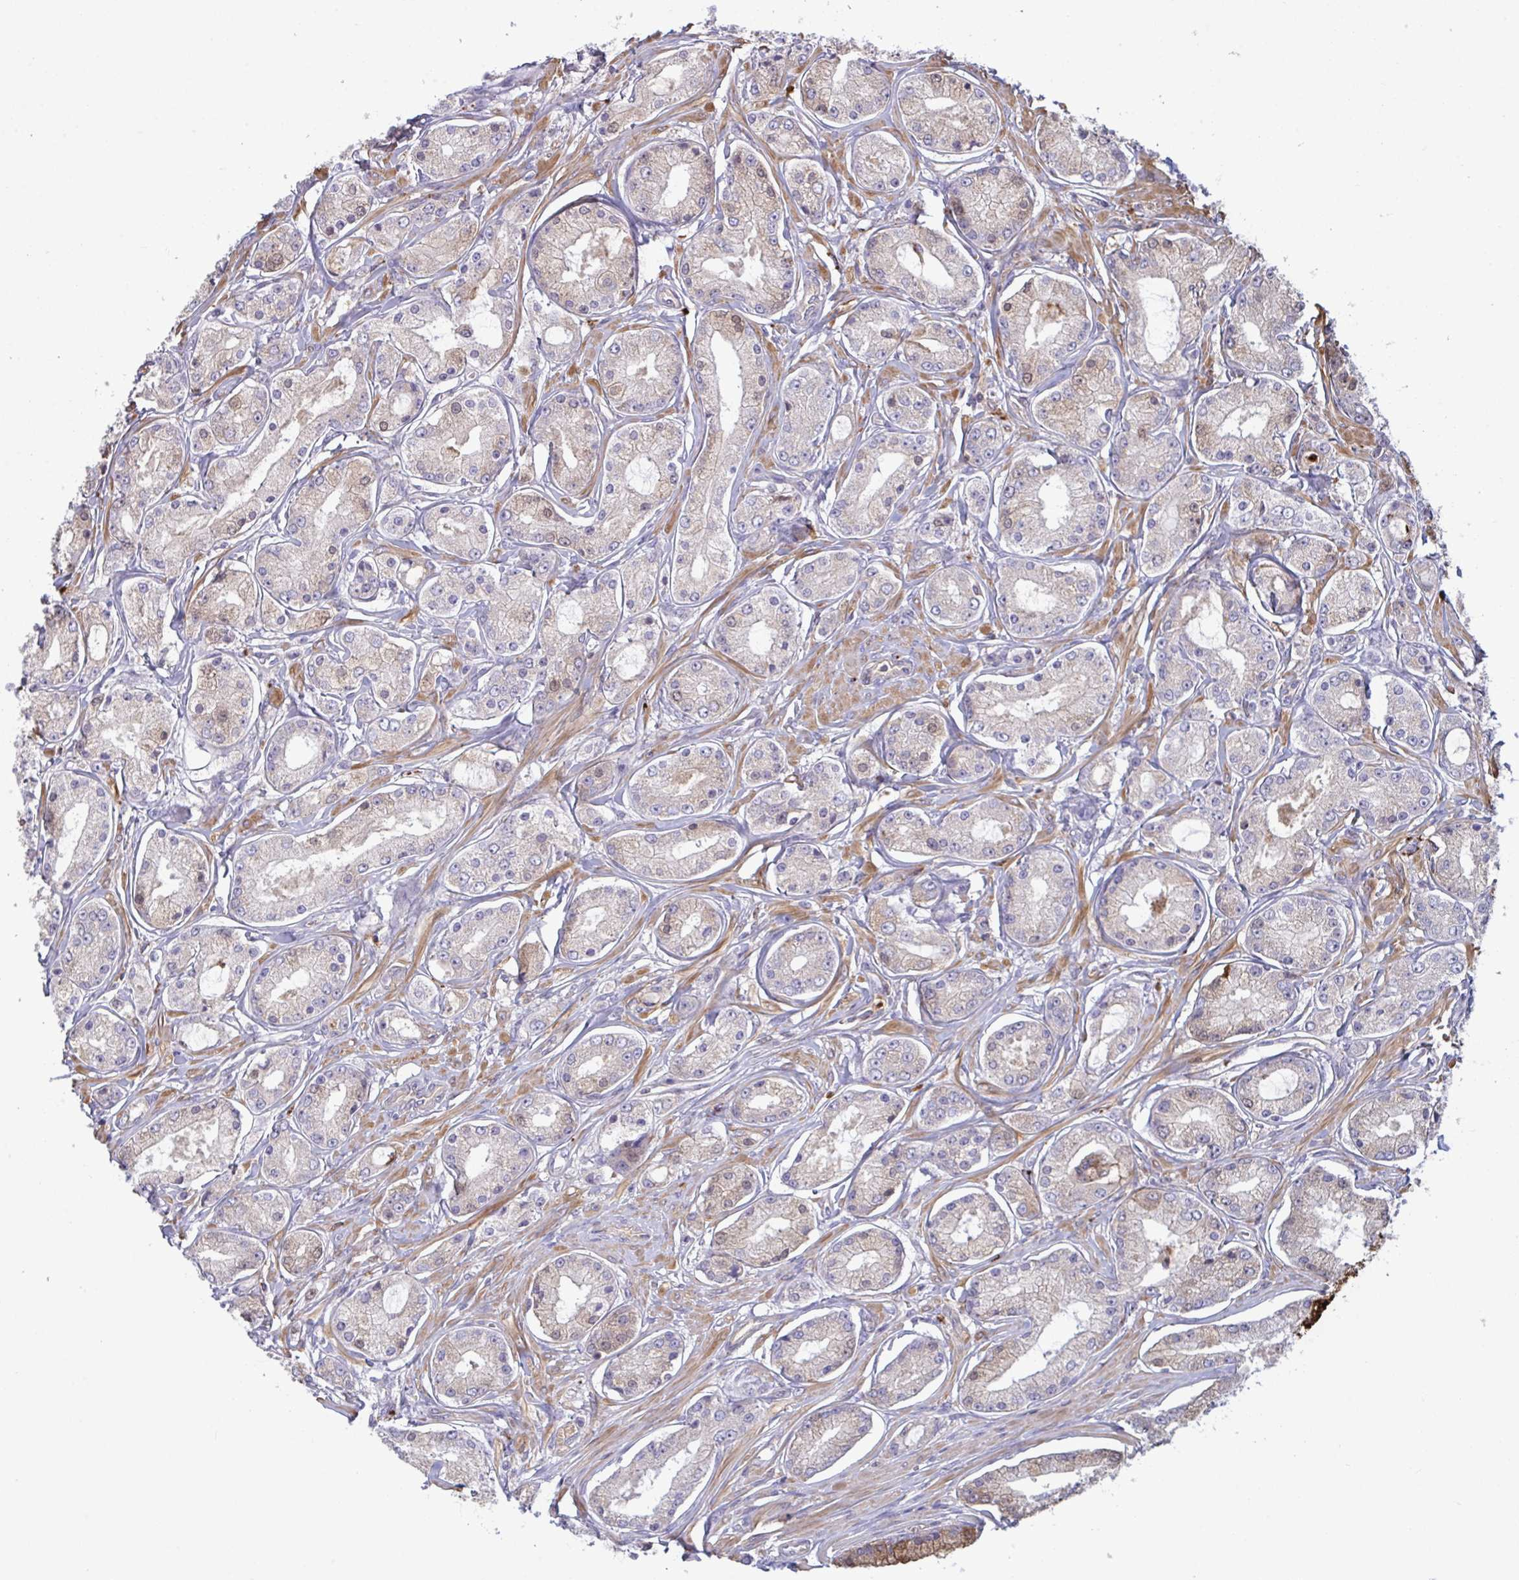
{"staining": {"intensity": "weak", "quantity": "<25%", "location": "cytoplasmic/membranous"}, "tissue": "prostate cancer", "cell_type": "Tumor cells", "image_type": "cancer", "snomed": [{"axis": "morphology", "description": "Adenocarcinoma, High grade"}, {"axis": "topography", "description": "Prostate"}], "caption": "The micrograph displays no significant positivity in tumor cells of prostate cancer.", "gene": "IL1R1", "patient": {"sex": "male", "age": 66}}